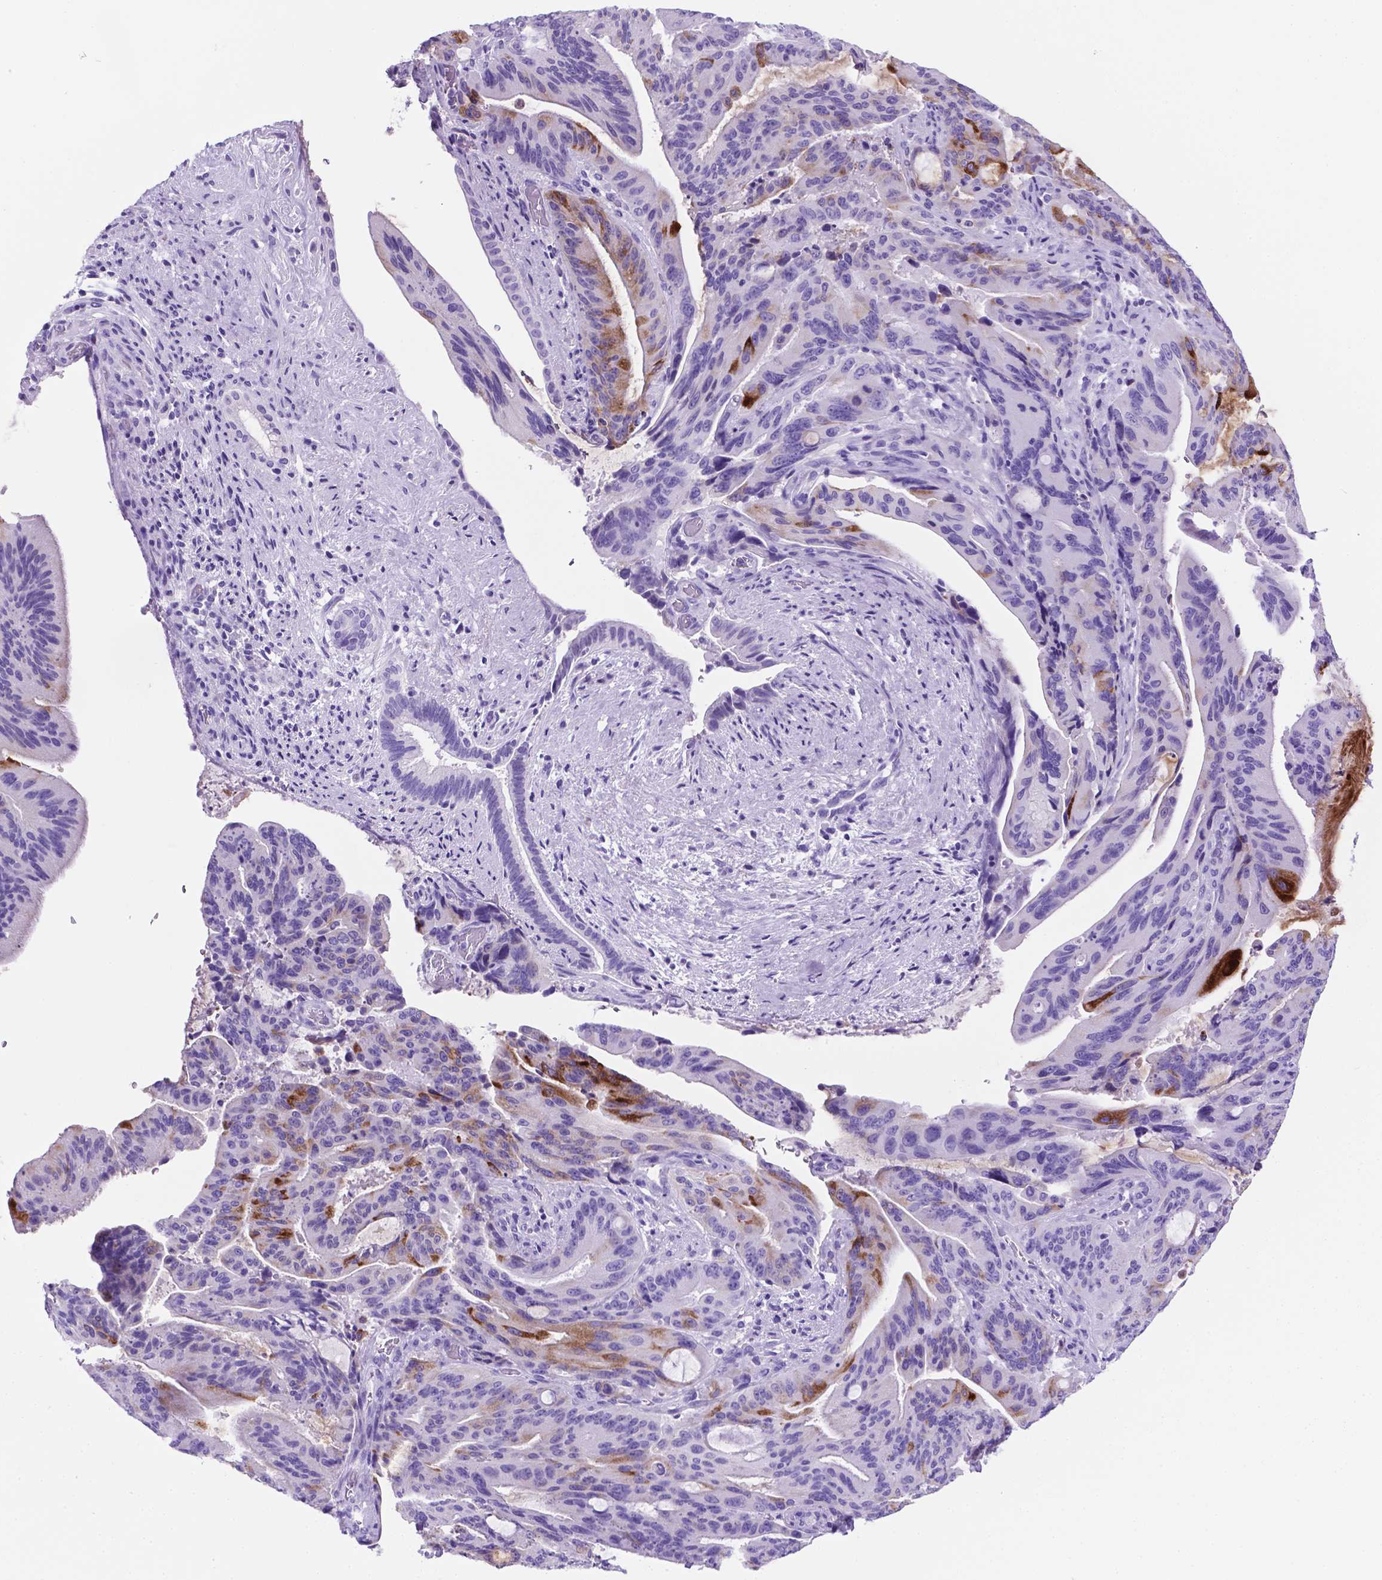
{"staining": {"intensity": "strong", "quantity": "<25%", "location": "cytoplasmic/membranous,nuclear"}, "tissue": "liver cancer", "cell_type": "Tumor cells", "image_type": "cancer", "snomed": [{"axis": "morphology", "description": "Cholangiocarcinoma"}, {"axis": "topography", "description": "Liver"}], "caption": "High-magnification brightfield microscopy of cholangiocarcinoma (liver) stained with DAB (brown) and counterstained with hematoxylin (blue). tumor cells exhibit strong cytoplasmic/membranous and nuclear staining is identified in about<25% of cells.", "gene": "C17orf107", "patient": {"sex": "female", "age": 73}}